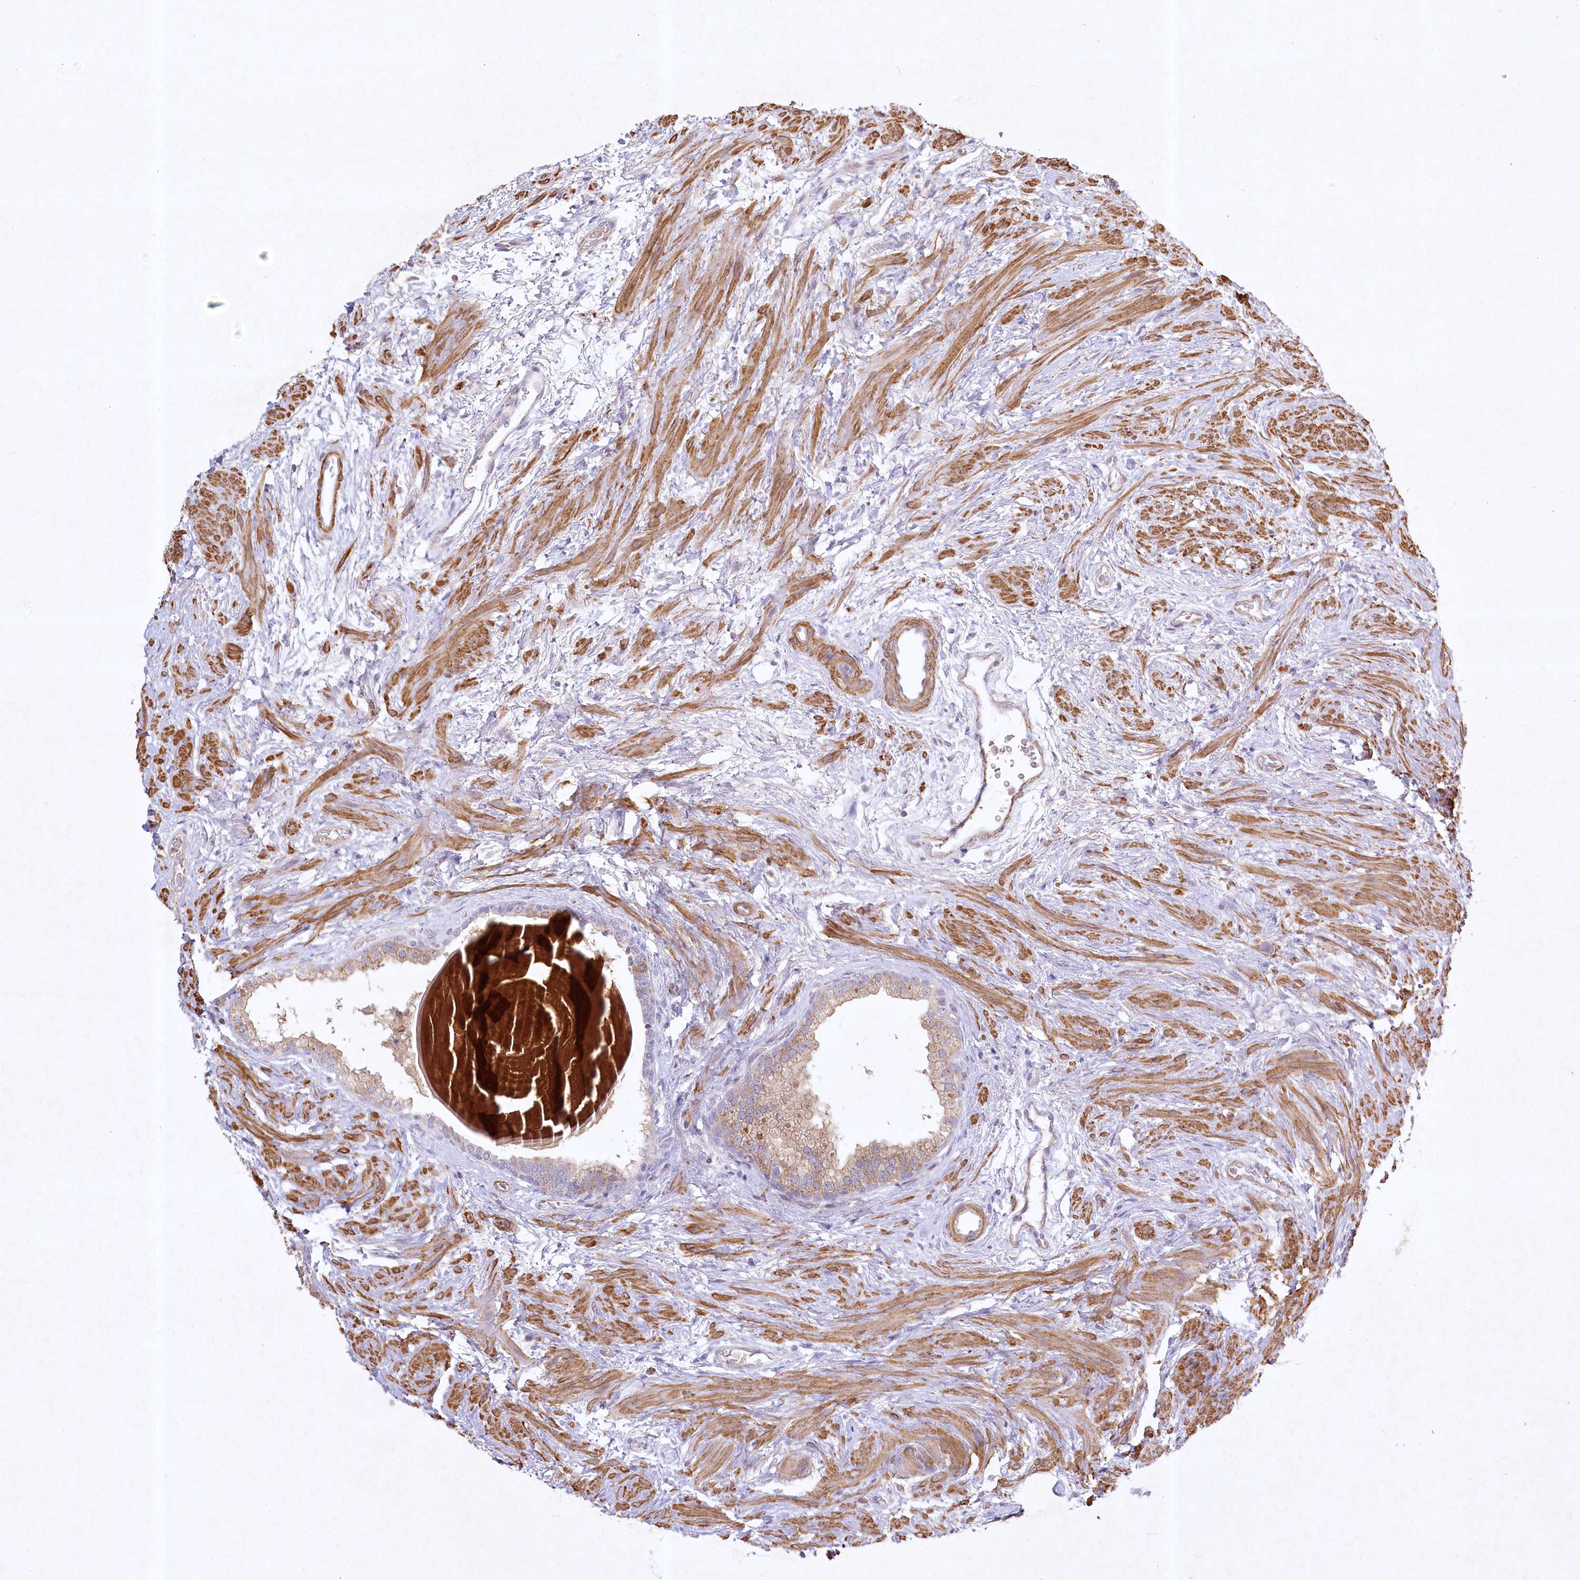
{"staining": {"intensity": "moderate", "quantity": "25%-75%", "location": "cytoplasmic/membranous"}, "tissue": "prostate", "cell_type": "Glandular cells", "image_type": "normal", "snomed": [{"axis": "morphology", "description": "Normal tissue, NOS"}, {"axis": "topography", "description": "Prostate"}], "caption": "Human prostate stained for a protein (brown) exhibits moderate cytoplasmic/membranous positive expression in about 25%-75% of glandular cells.", "gene": "INPP4B", "patient": {"sex": "male", "age": 48}}